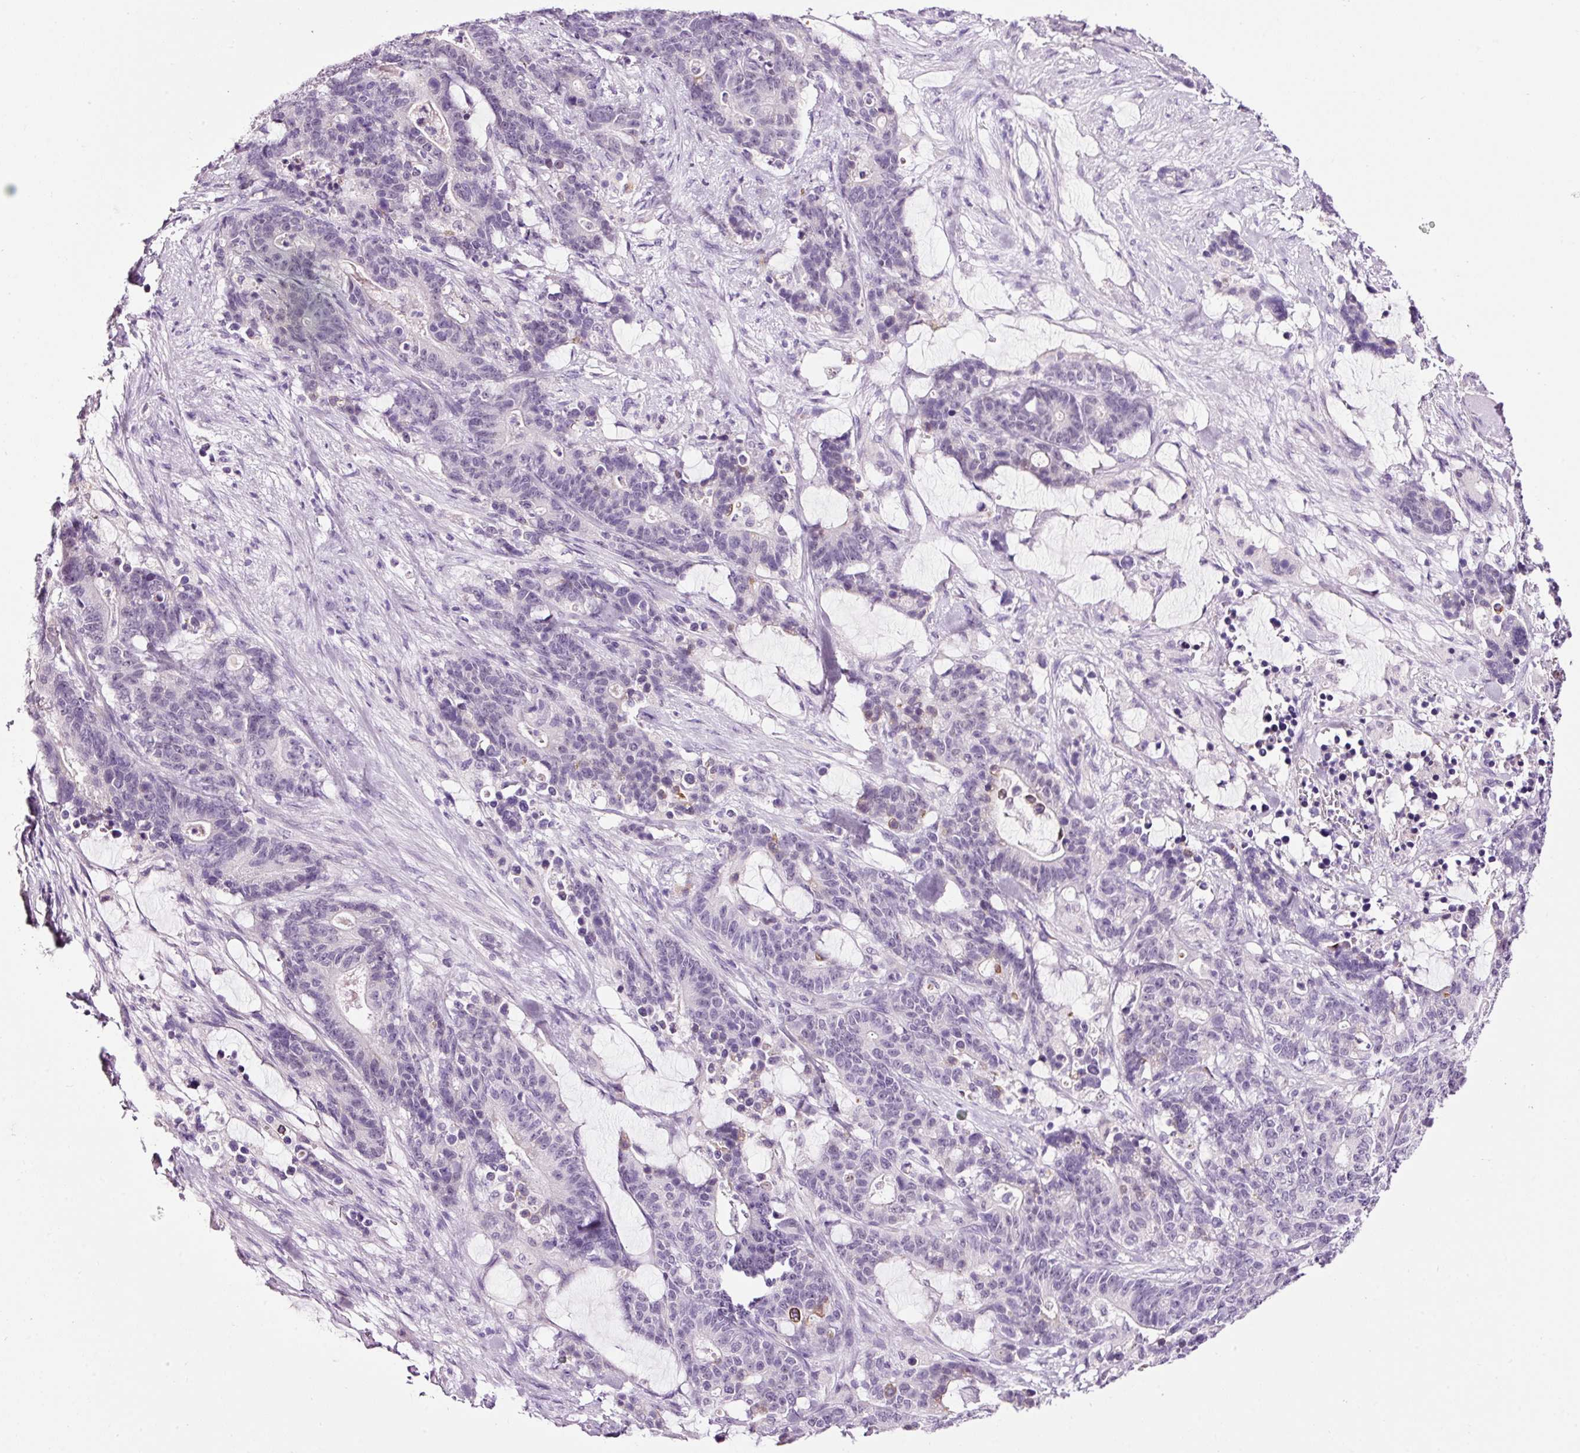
{"staining": {"intensity": "negative", "quantity": "none", "location": "none"}, "tissue": "stomach cancer", "cell_type": "Tumor cells", "image_type": "cancer", "snomed": [{"axis": "morphology", "description": "Normal tissue, NOS"}, {"axis": "morphology", "description": "Adenocarcinoma, NOS"}, {"axis": "topography", "description": "Stomach"}], "caption": "Photomicrograph shows no protein expression in tumor cells of stomach cancer tissue.", "gene": "RTF2", "patient": {"sex": "female", "age": 64}}